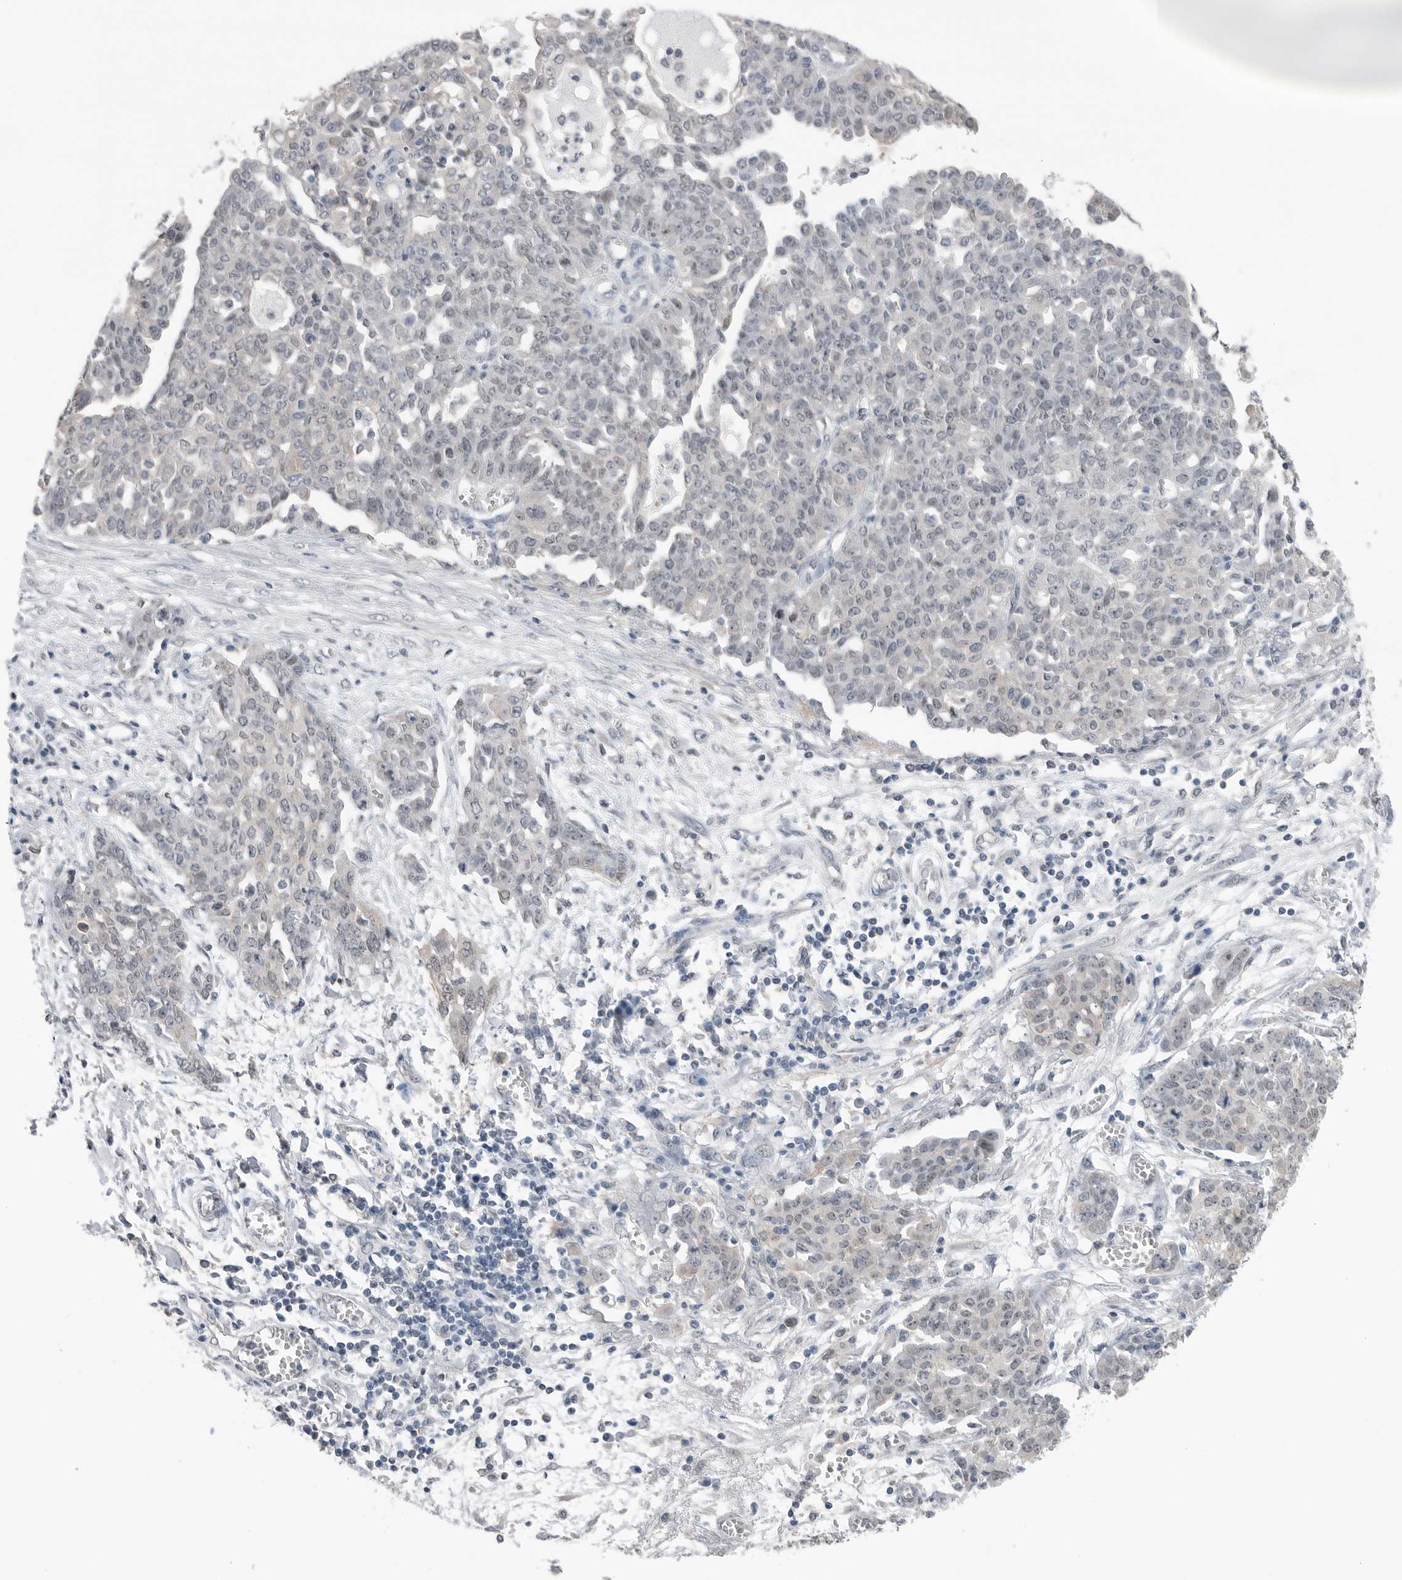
{"staining": {"intensity": "negative", "quantity": "none", "location": "none"}, "tissue": "ovarian cancer", "cell_type": "Tumor cells", "image_type": "cancer", "snomed": [{"axis": "morphology", "description": "Cystadenocarcinoma, serous, NOS"}, {"axis": "topography", "description": "Soft tissue"}, {"axis": "topography", "description": "Ovary"}], "caption": "IHC photomicrograph of neoplastic tissue: ovarian serous cystadenocarcinoma stained with DAB reveals no significant protein positivity in tumor cells.", "gene": "PEAK1", "patient": {"sex": "female", "age": 57}}